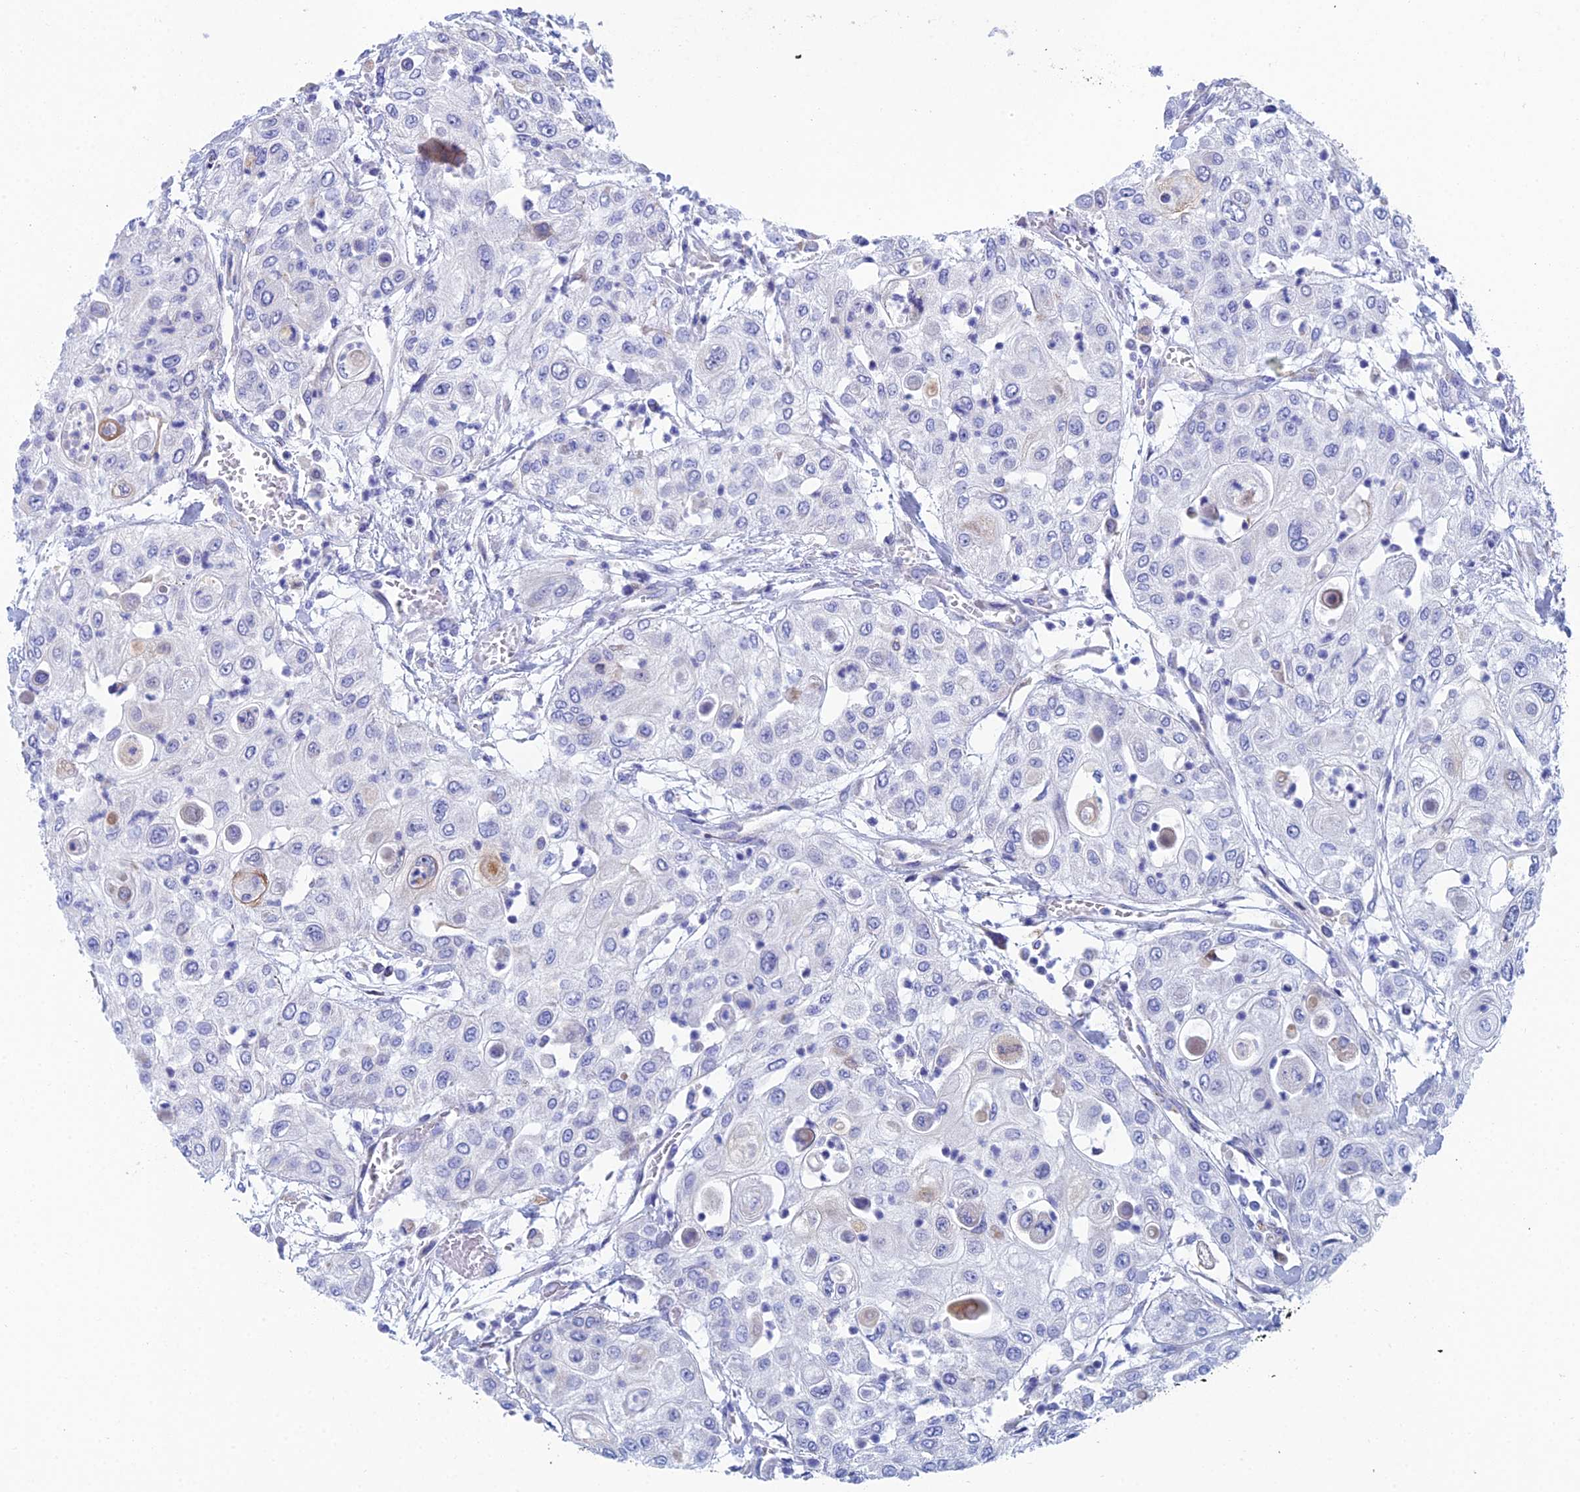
{"staining": {"intensity": "negative", "quantity": "none", "location": "none"}, "tissue": "urothelial cancer", "cell_type": "Tumor cells", "image_type": "cancer", "snomed": [{"axis": "morphology", "description": "Urothelial carcinoma, High grade"}, {"axis": "topography", "description": "Urinary bladder"}], "caption": "An immunohistochemistry (IHC) image of urothelial carcinoma (high-grade) is shown. There is no staining in tumor cells of urothelial carcinoma (high-grade).", "gene": "CFAP210", "patient": {"sex": "female", "age": 79}}